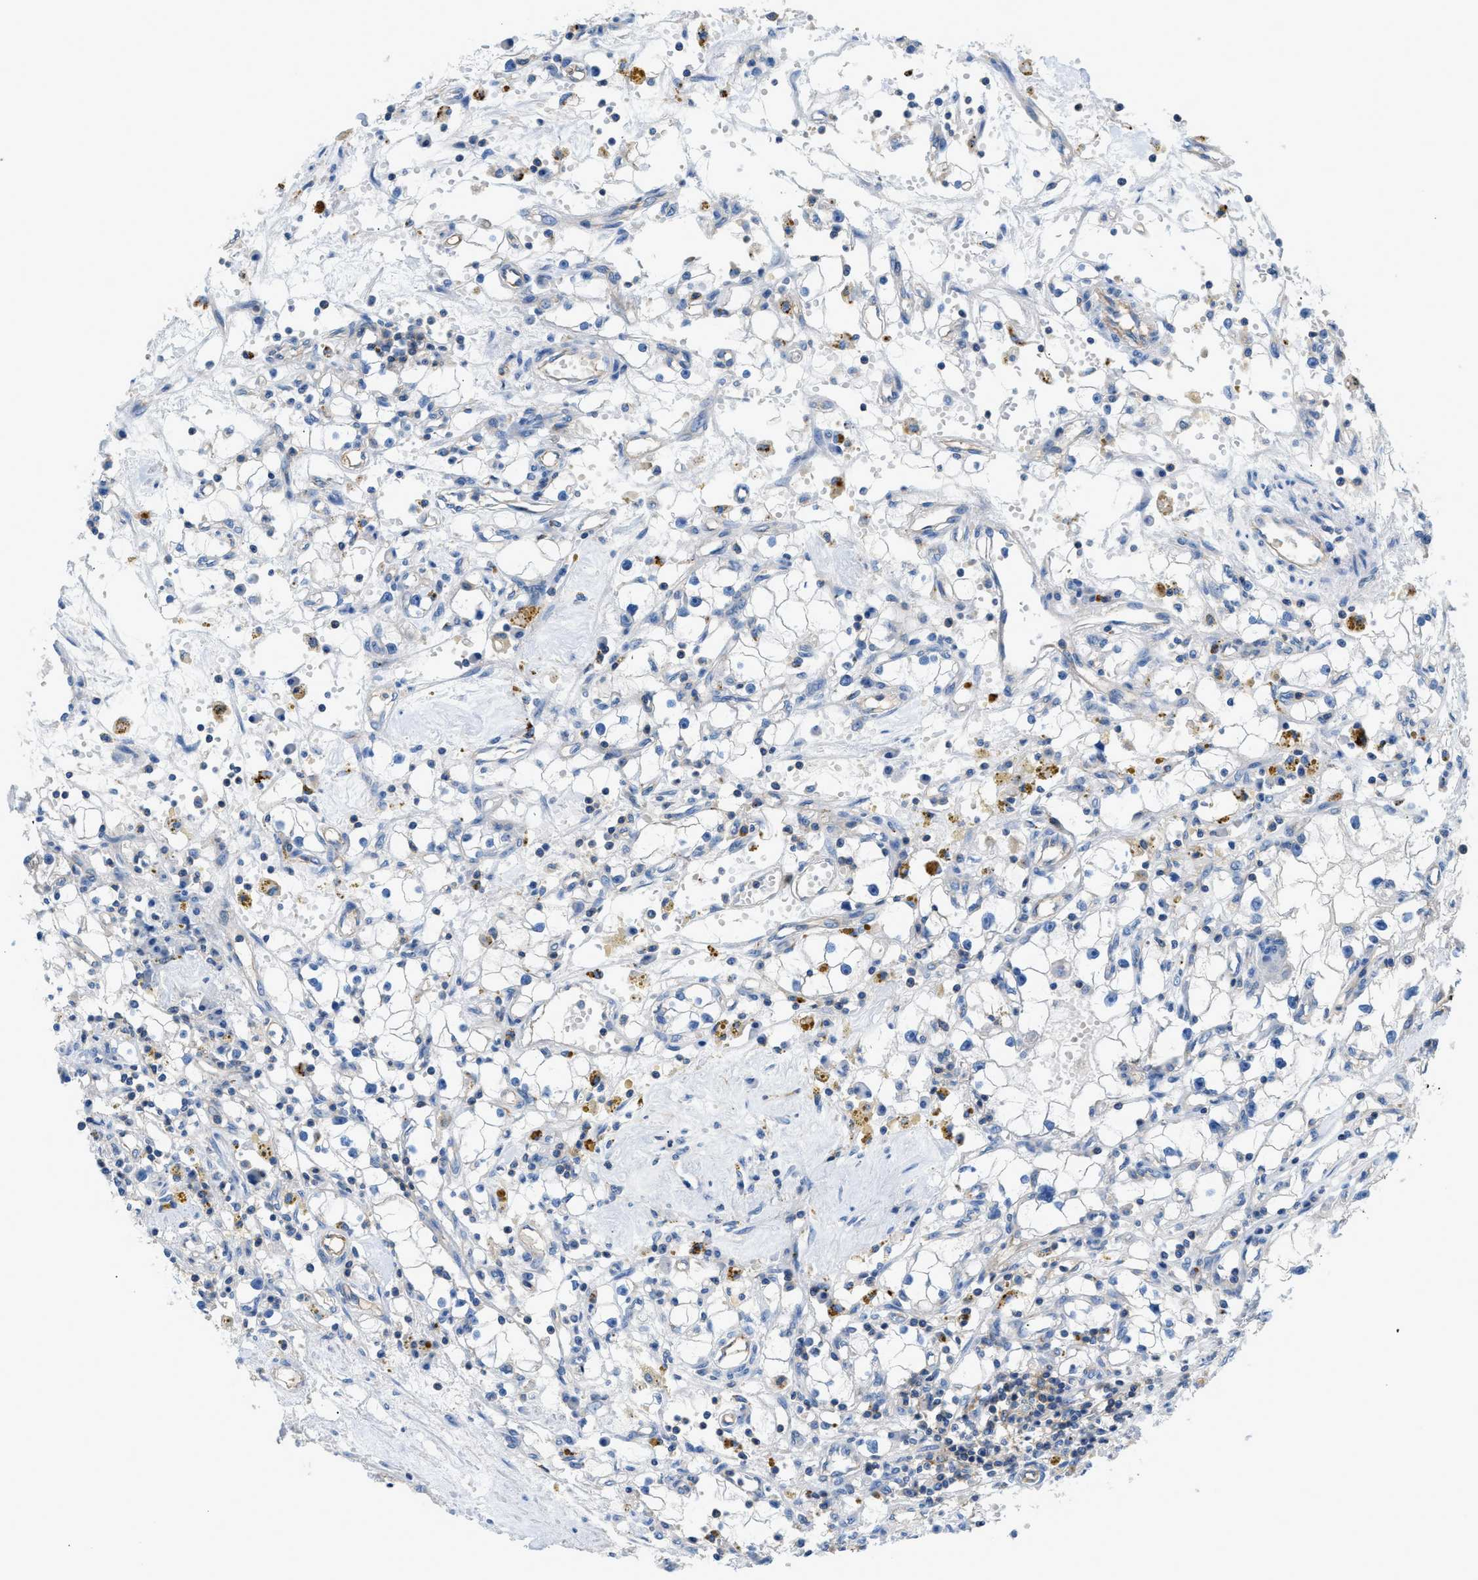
{"staining": {"intensity": "negative", "quantity": "none", "location": "none"}, "tissue": "renal cancer", "cell_type": "Tumor cells", "image_type": "cancer", "snomed": [{"axis": "morphology", "description": "Adenocarcinoma, NOS"}, {"axis": "topography", "description": "Kidney"}], "caption": "High power microscopy image of an immunohistochemistry image of renal adenocarcinoma, revealing no significant positivity in tumor cells. (DAB IHC visualized using brightfield microscopy, high magnification).", "gene": "ORAI1", "patient": {"sex": "male", "age": 56}}